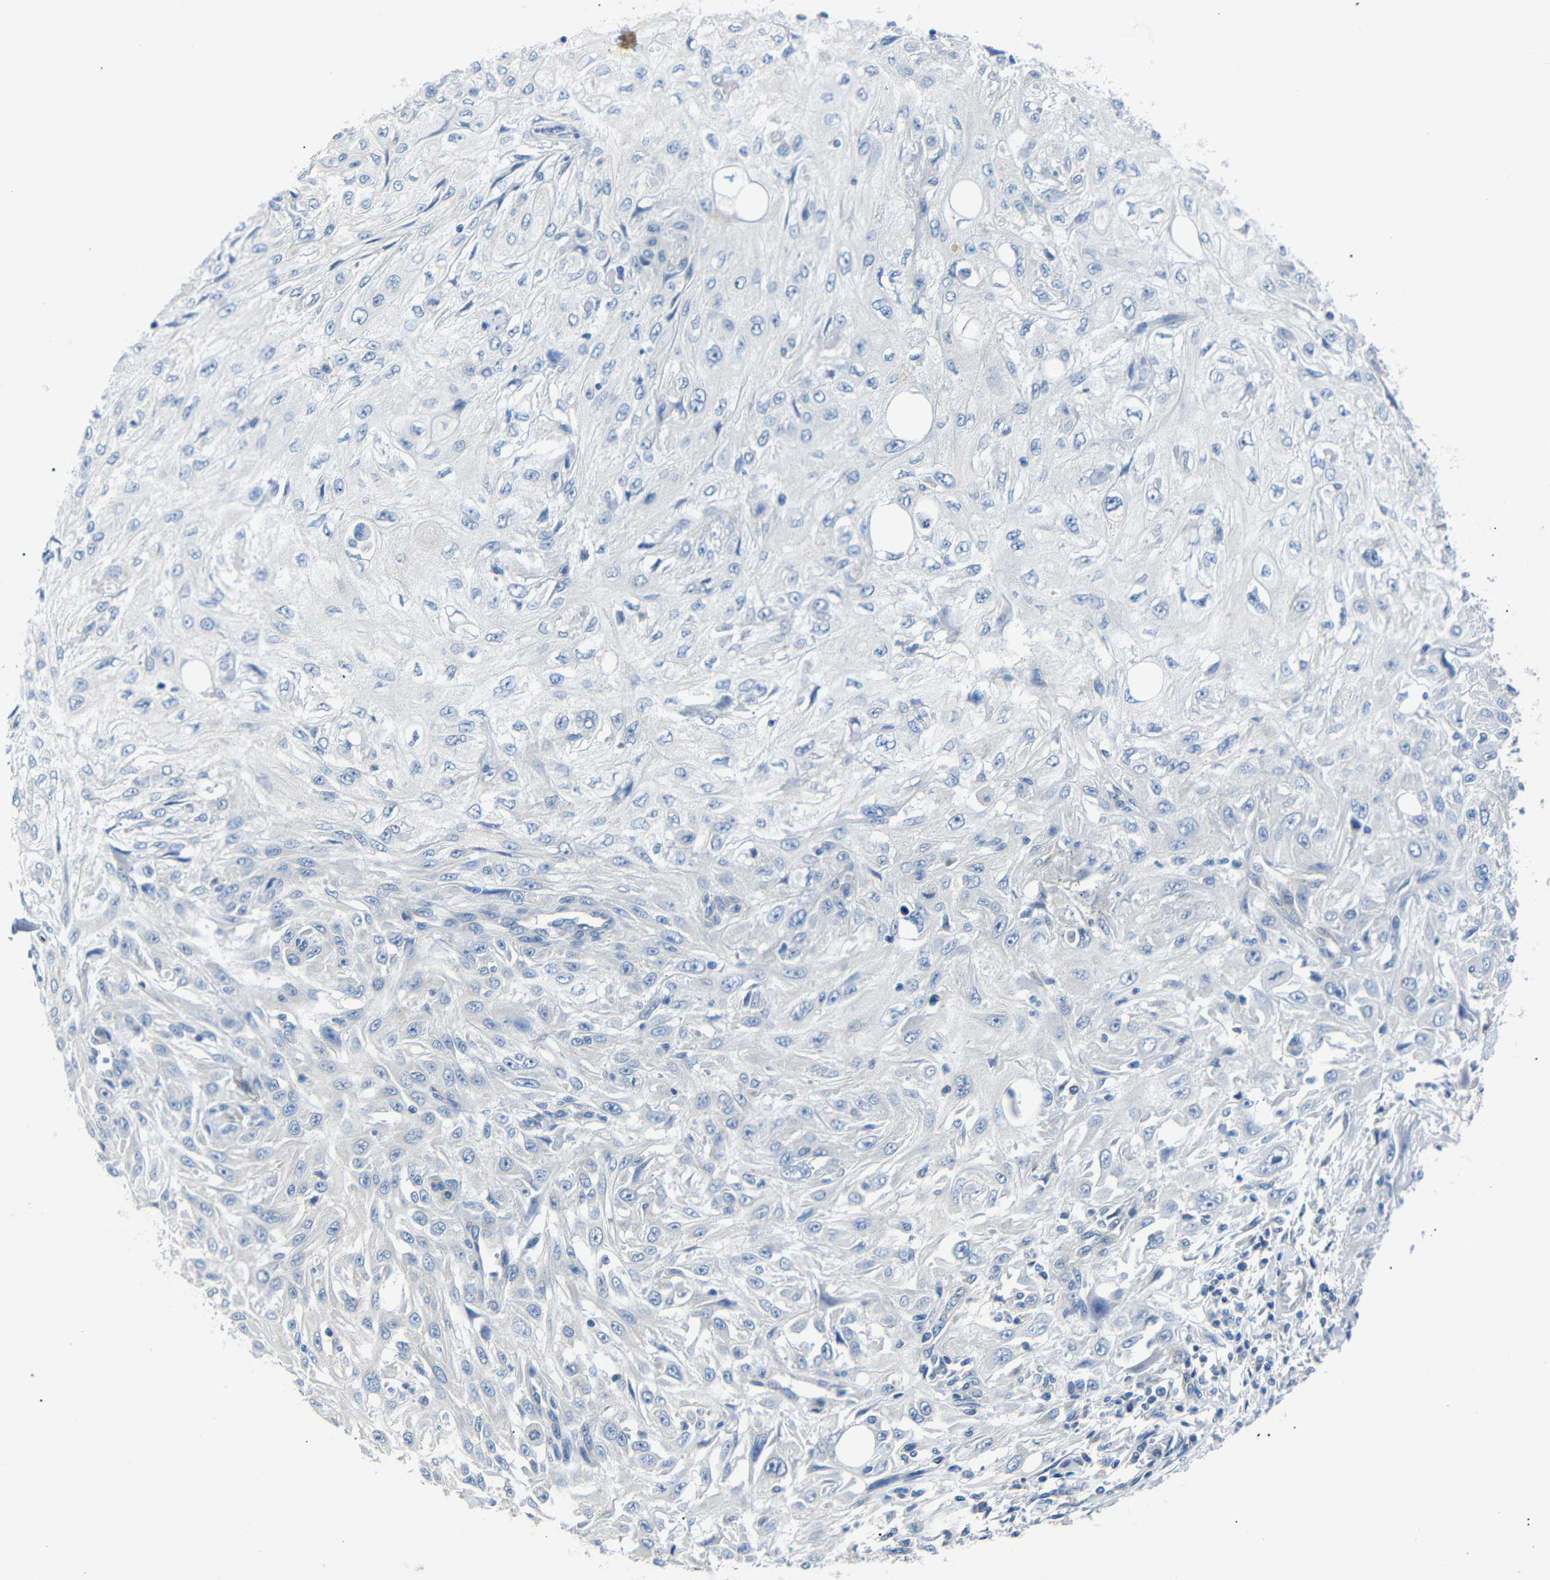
{"staining": {"intensity": "negative", "quantity": "none", "location": "none"}, "tissue": "skin cancer", "cell_type": "Tumor cells", "image_type": "cancer", "snomed": [{"axis": "morphology", "description": "Squamous cell carcinoma, NOS"}, {"axis": "topography", "description": "Skin"}], "caption": "The IHC image has no significant positivity in tumor cells of squamous cell carcinoma (skin) tissue.", "gene": "DCP1A", "patient": {"sex": "male", "age": 75}}